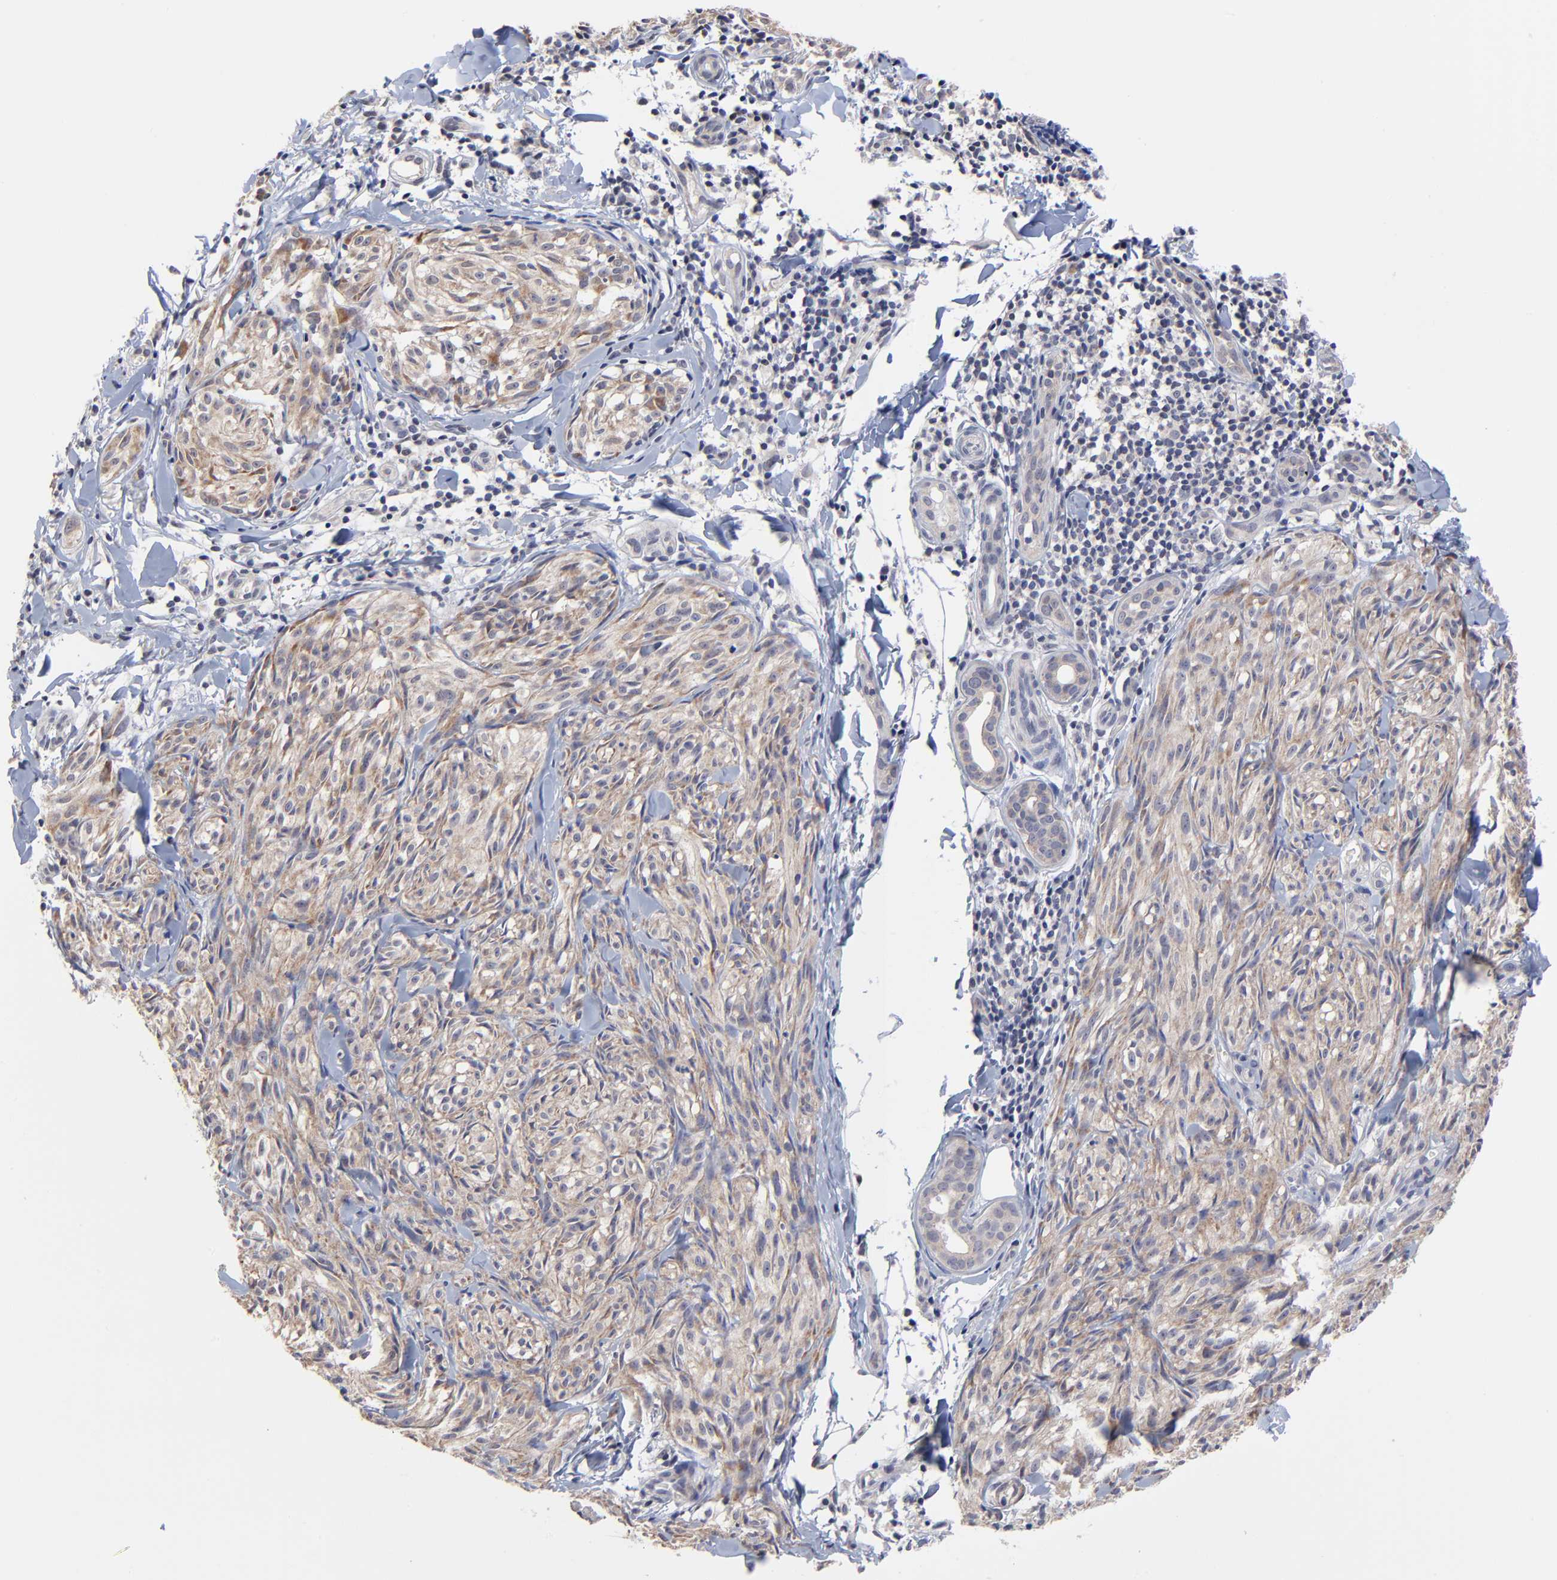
{"staining": {"intensity": "weak", "quantity": ">75%", "location": "cytoplasmic/membranous"}, "tissue": "melanoma", "cell_type": "Tumor cells", "image_type": "cancer", "snomed": [{"axis": "morphology", "description": "Malignant melanoma, Metastatic site"}, {"axis": "topography", "description": "Skin"}], "caption": "Protein positivity by immunohistochemistry (IHC) reveals weak cytoplasmic/membranous positivity in approximately >75% of tumor cells in malignant melanoma (metastatic site).", "gene": "FBXO8", "patient": {"sex": "female", "age": 66}}